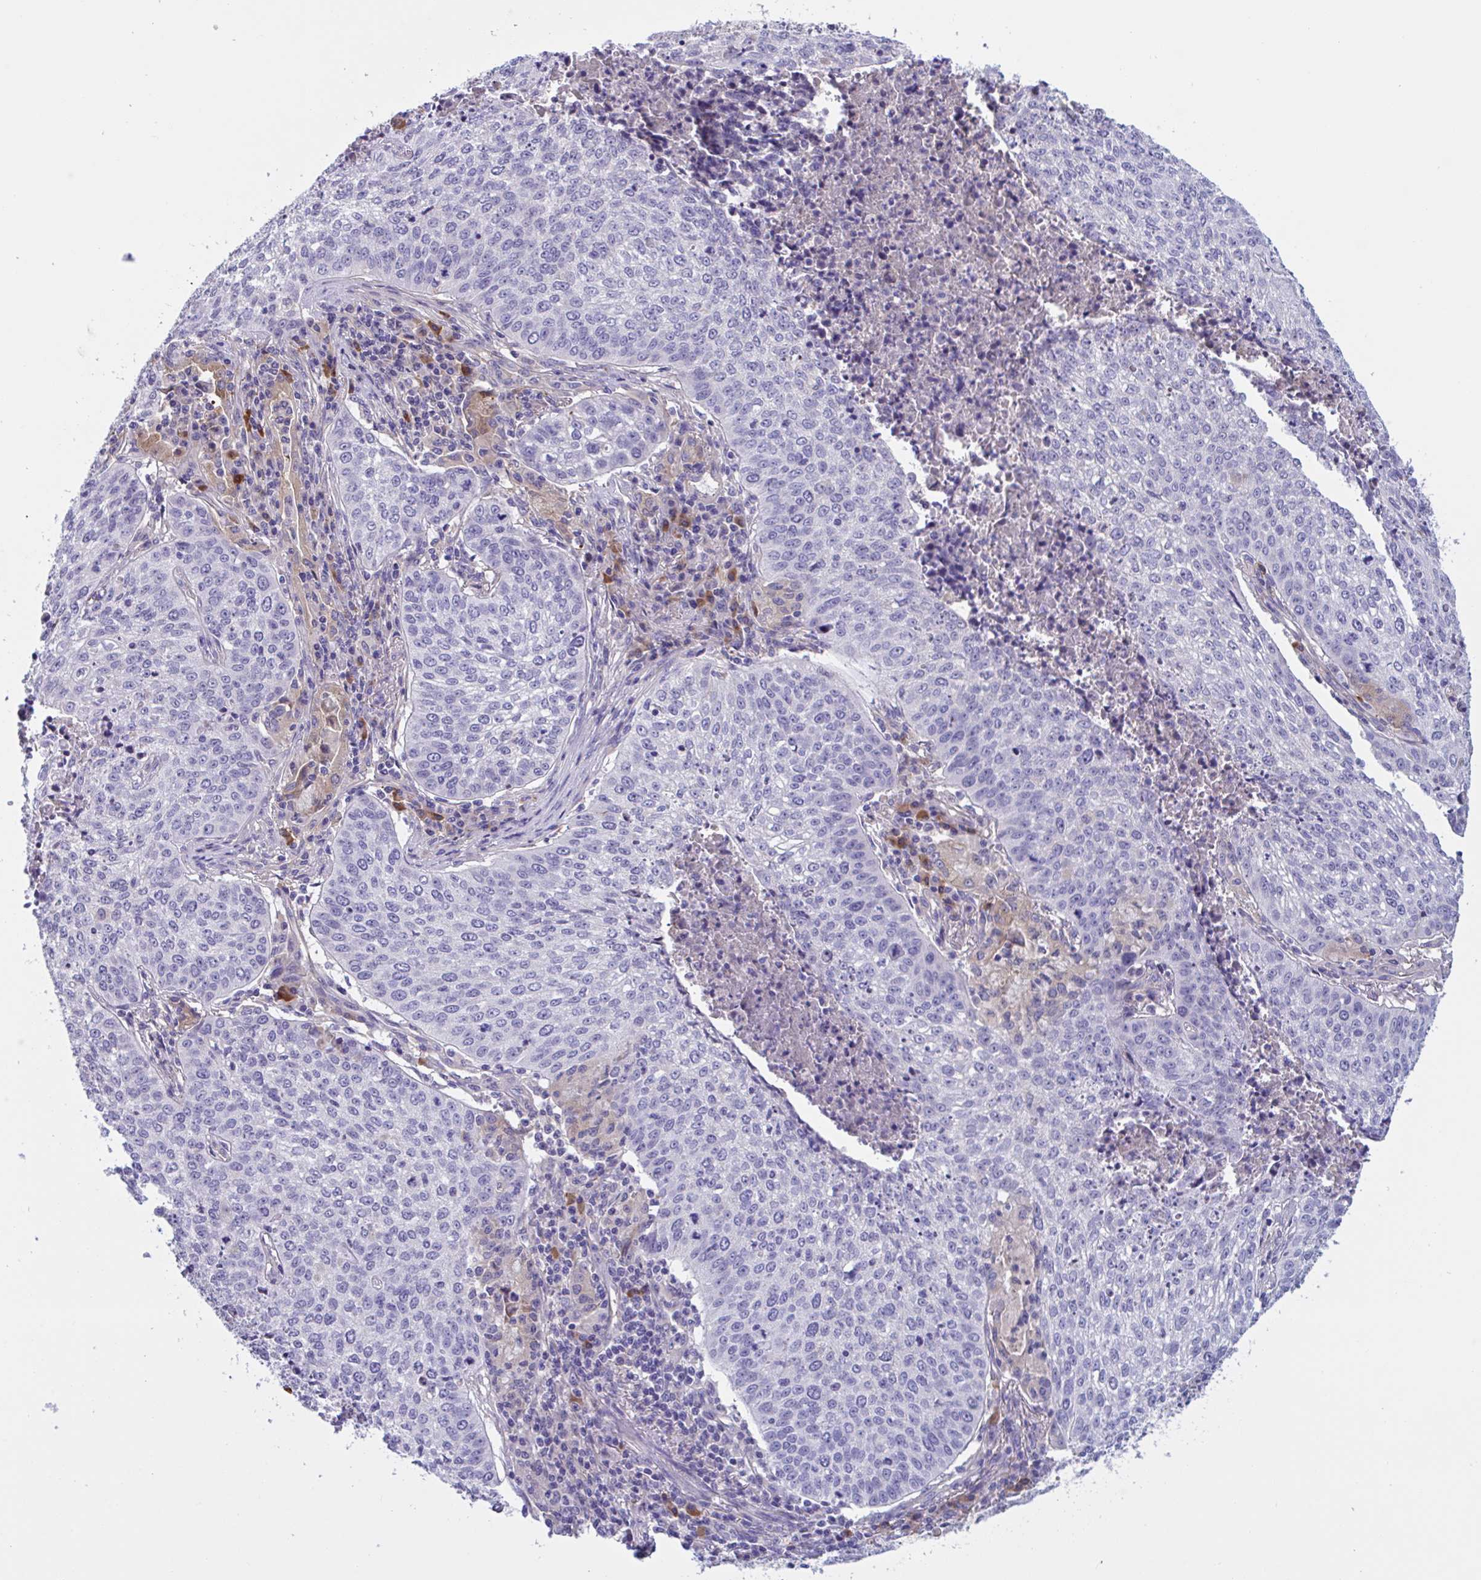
{"staining": {"intensity": "weak", "quantity": "<25%", "location": "cytoplasmic/membranous"}, "tissue": "lung cancer", "cell_type": "Tumor cells", "image_type": "cancer", "snomed": [{"axis": "morphology", "description": "Squamous cell carcinoma, NOS"}, {"axis": "topography", "description": "Lung"}], "caption": "This is a micrograph of IHC staining of lung squamous cell carcinoma, which shows no staining in tumor cells.", "gene": "MS4A14", "patient": {"sex": "male", "age": 63}}